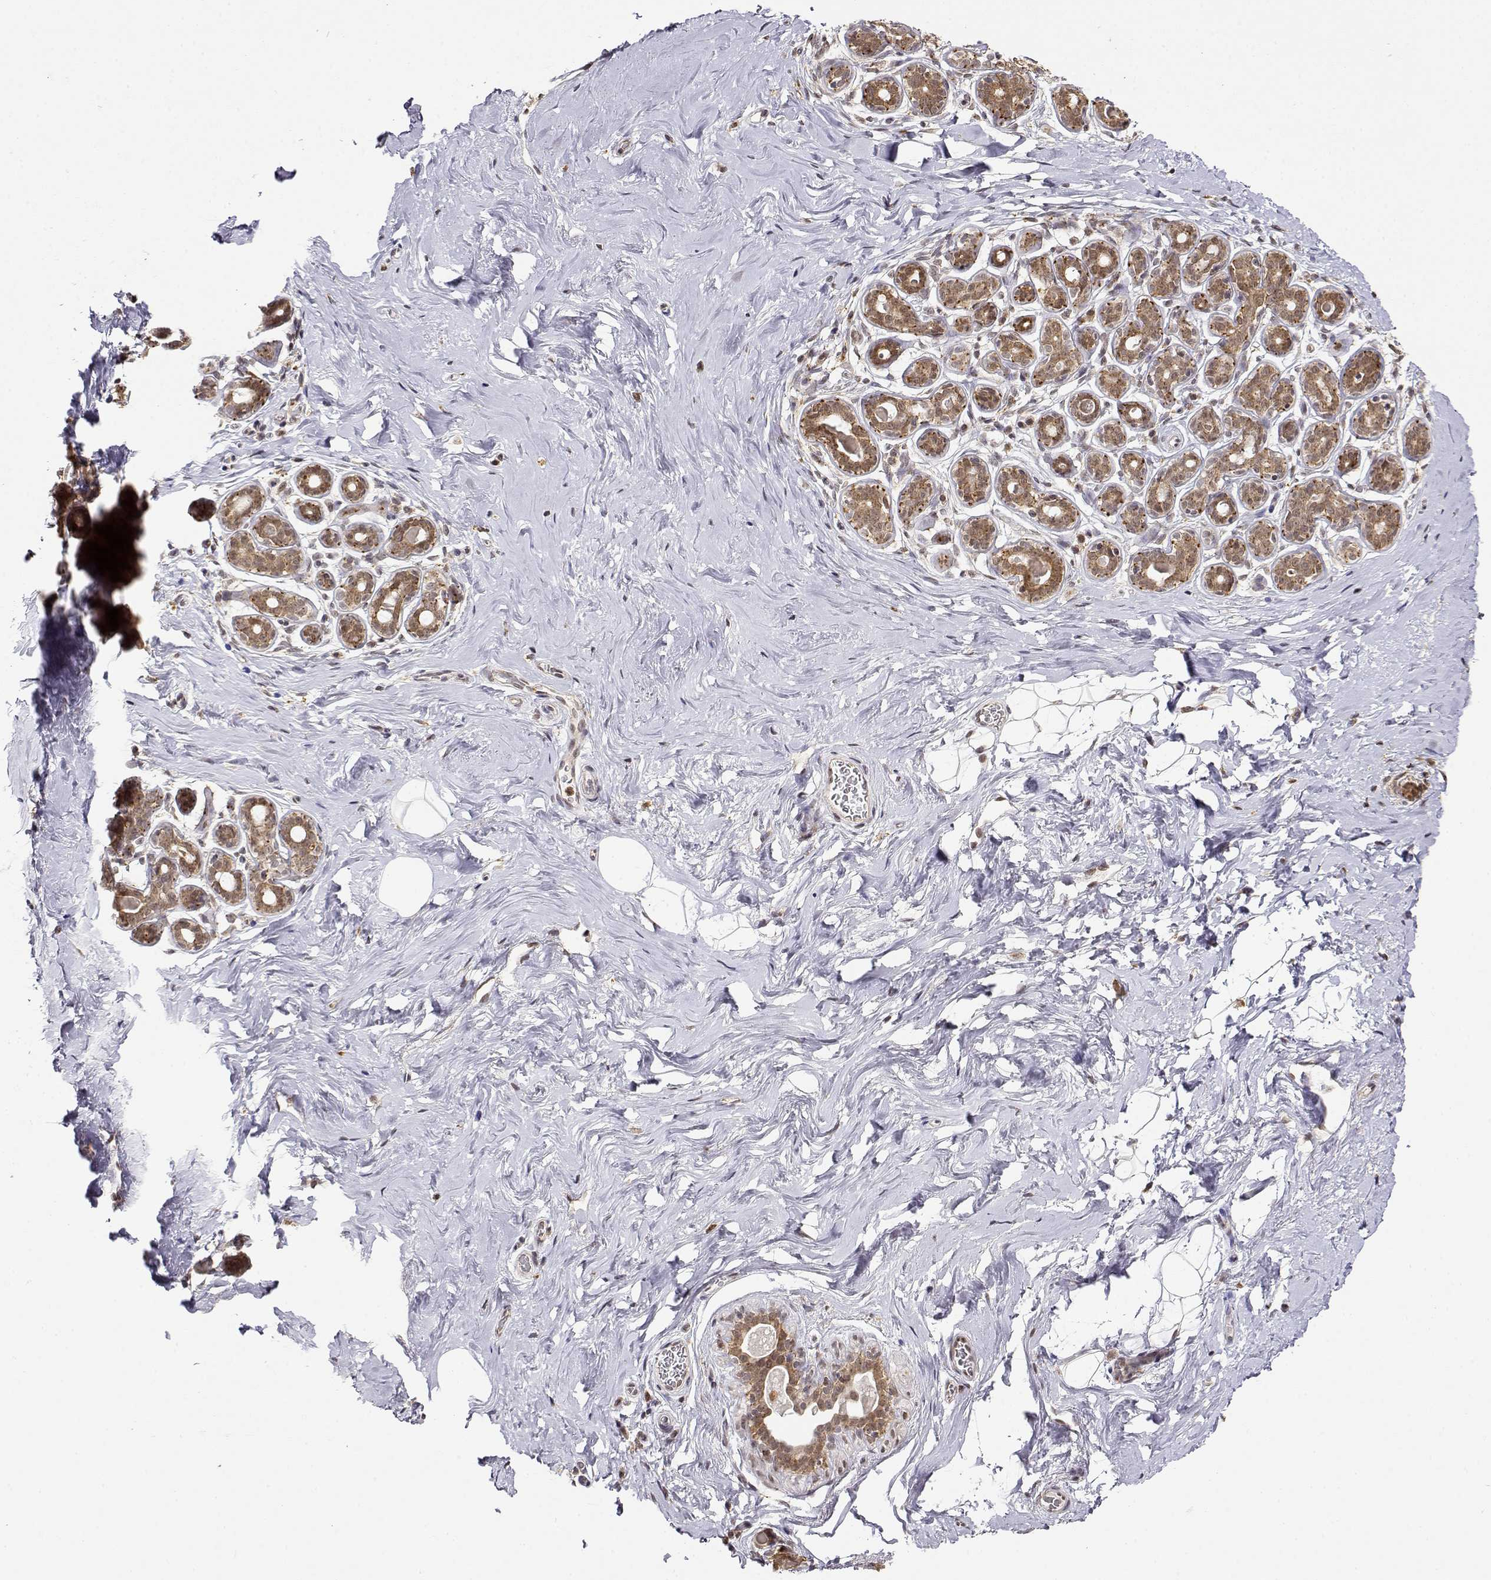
{"staining": {"intensity": "weak", "quantity": "25%-75%", "location": "nuclear"}, "tissue": "breast", "cell_type": "Adipocytes", "image_type": "normal", "snomed": [{"axis": "morphology", "description": "Normal tissue, NOS"}, {"axis": "topography", "description": "Skin"}, {"axis": "topography", "description": "Breast"}], "caption": "Unremarkable breast exhibits weak nuclear staining in approximately 25%-75% of adipocytes.", "gene": "RNF13", "patient": {"sex": "female", "age": 43}}